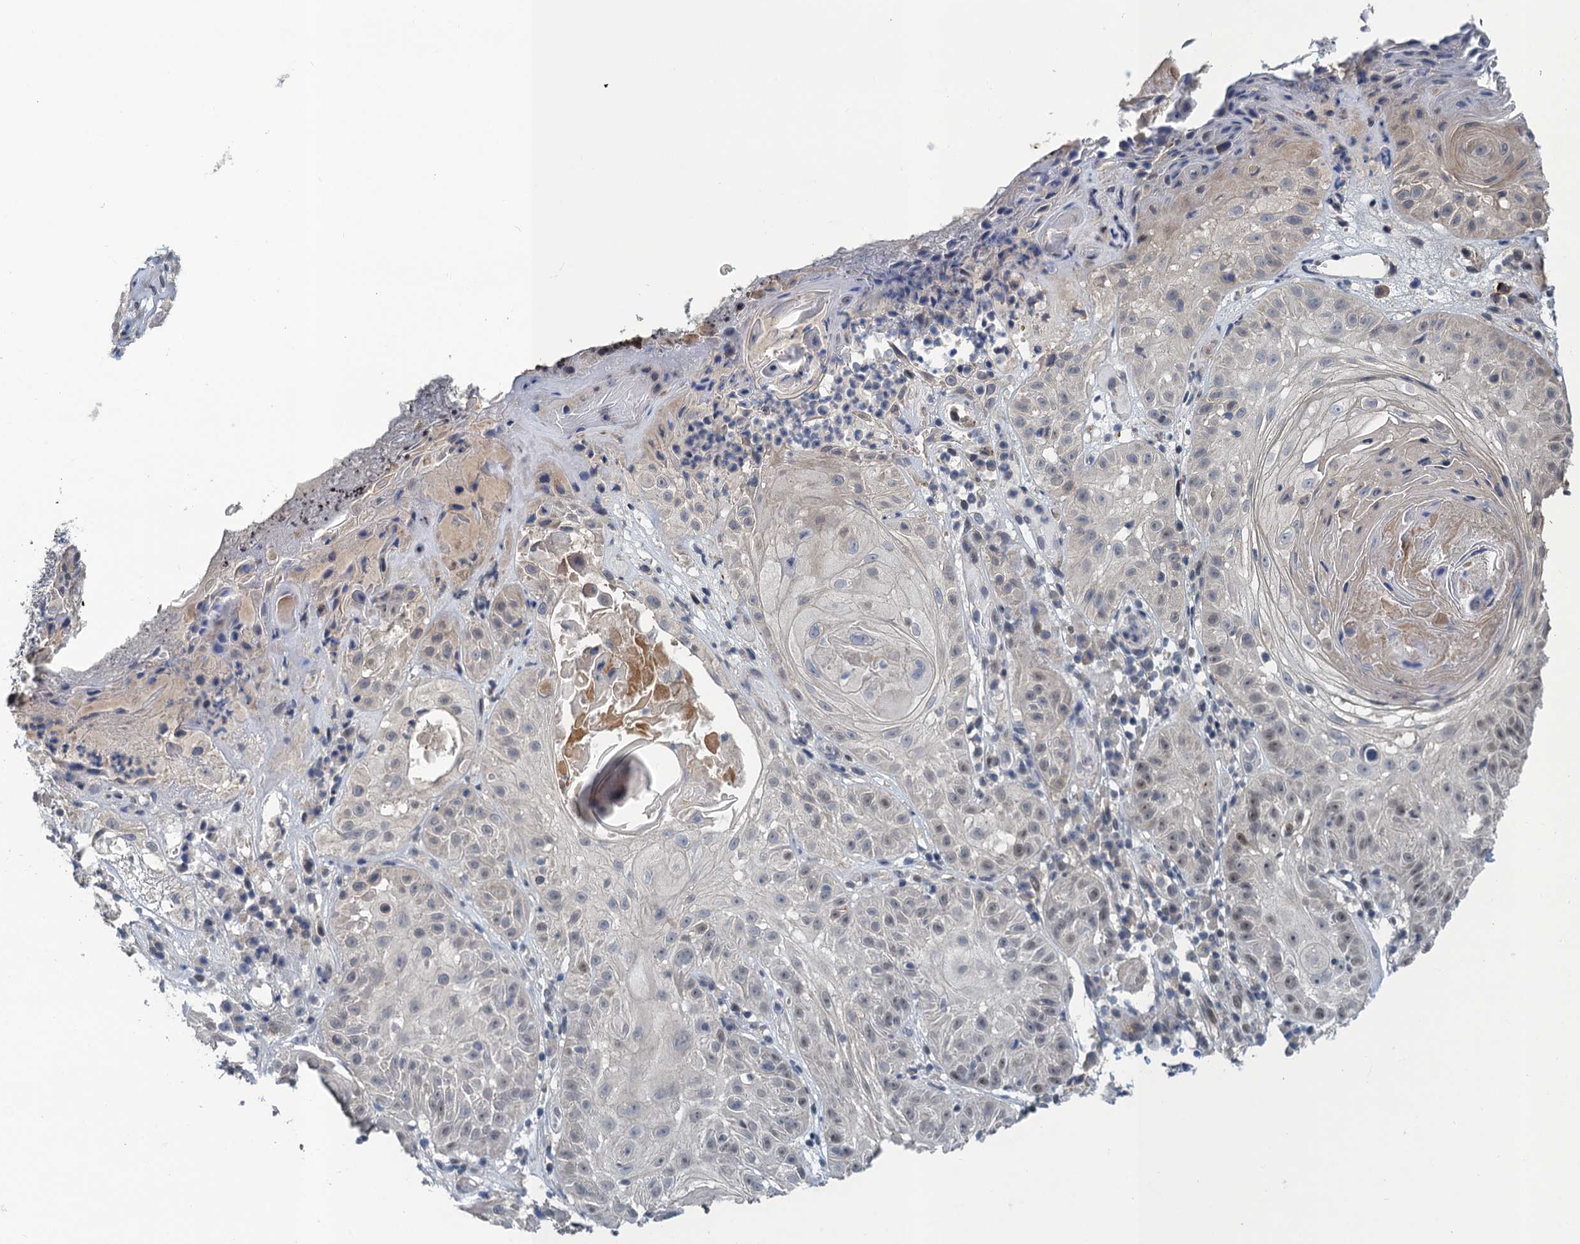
{"staining": {"intensity": "weak", "quantity": "25%-75%", "location": "nuclear"}, "tissue": "skin cancer", "cell_type": "Tumor cells", "image_type": "cancer", "snomed": [{"axis": "morphology", "description": "Normal tissue, NOS"}, {"axis": "morphology", "description": "Basal cell carcinoma"}, {"axis": "topography", "description": "Skin"}], "caption": "An immunohistochemistry (IHC) photomicrograph of tumor tissue is shown. Protein staining in brown highlights weak nuclear positivity in skin basal cell carcinoma within tumor cells.", "gene": "MRFAP1", "patient": {"sex": "male", "age": 93}}